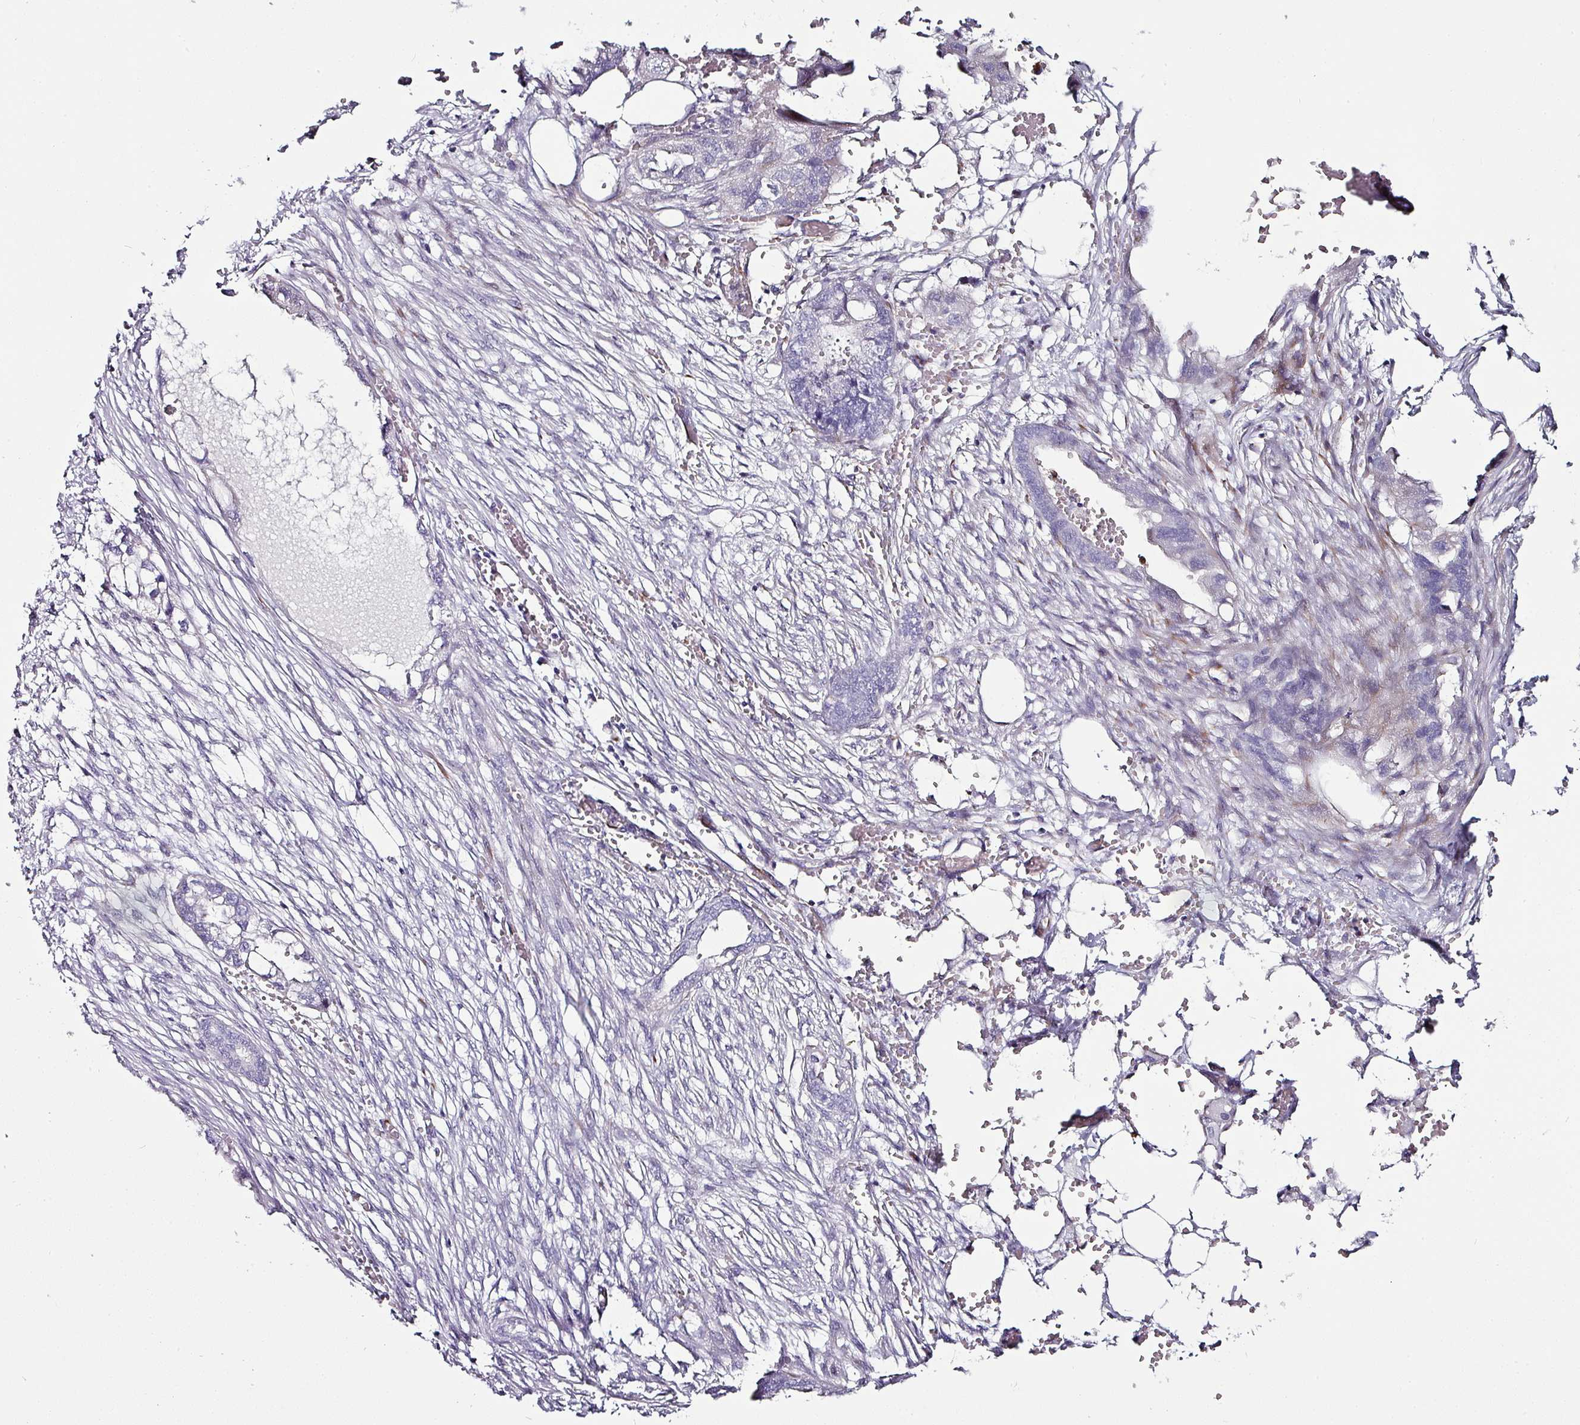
{"staining": {"intensity": "negative", "quantity": "none", "location": "none"}, "tissue": "endometrial cancer", "cell_type": "Tumor cells", "image_type": "cancer", "snomed": [{"axis": "morphology", "description": "Adenocarcinoma, NOS"}, {"axis": "morphology", "description": "Adenocarcinoma, metastatic, NOS"}, {"axis": "topography", "description": "Adipose tissue"}, {"axis": "topography", "description": "Endometrium"}], "caption": "Endometrial cancer was stained to show a protein in brown. There is no significant staining in tumor cells.", "gene": "TMPRSS9", "patient": {"sex": "female", "age": 67}}